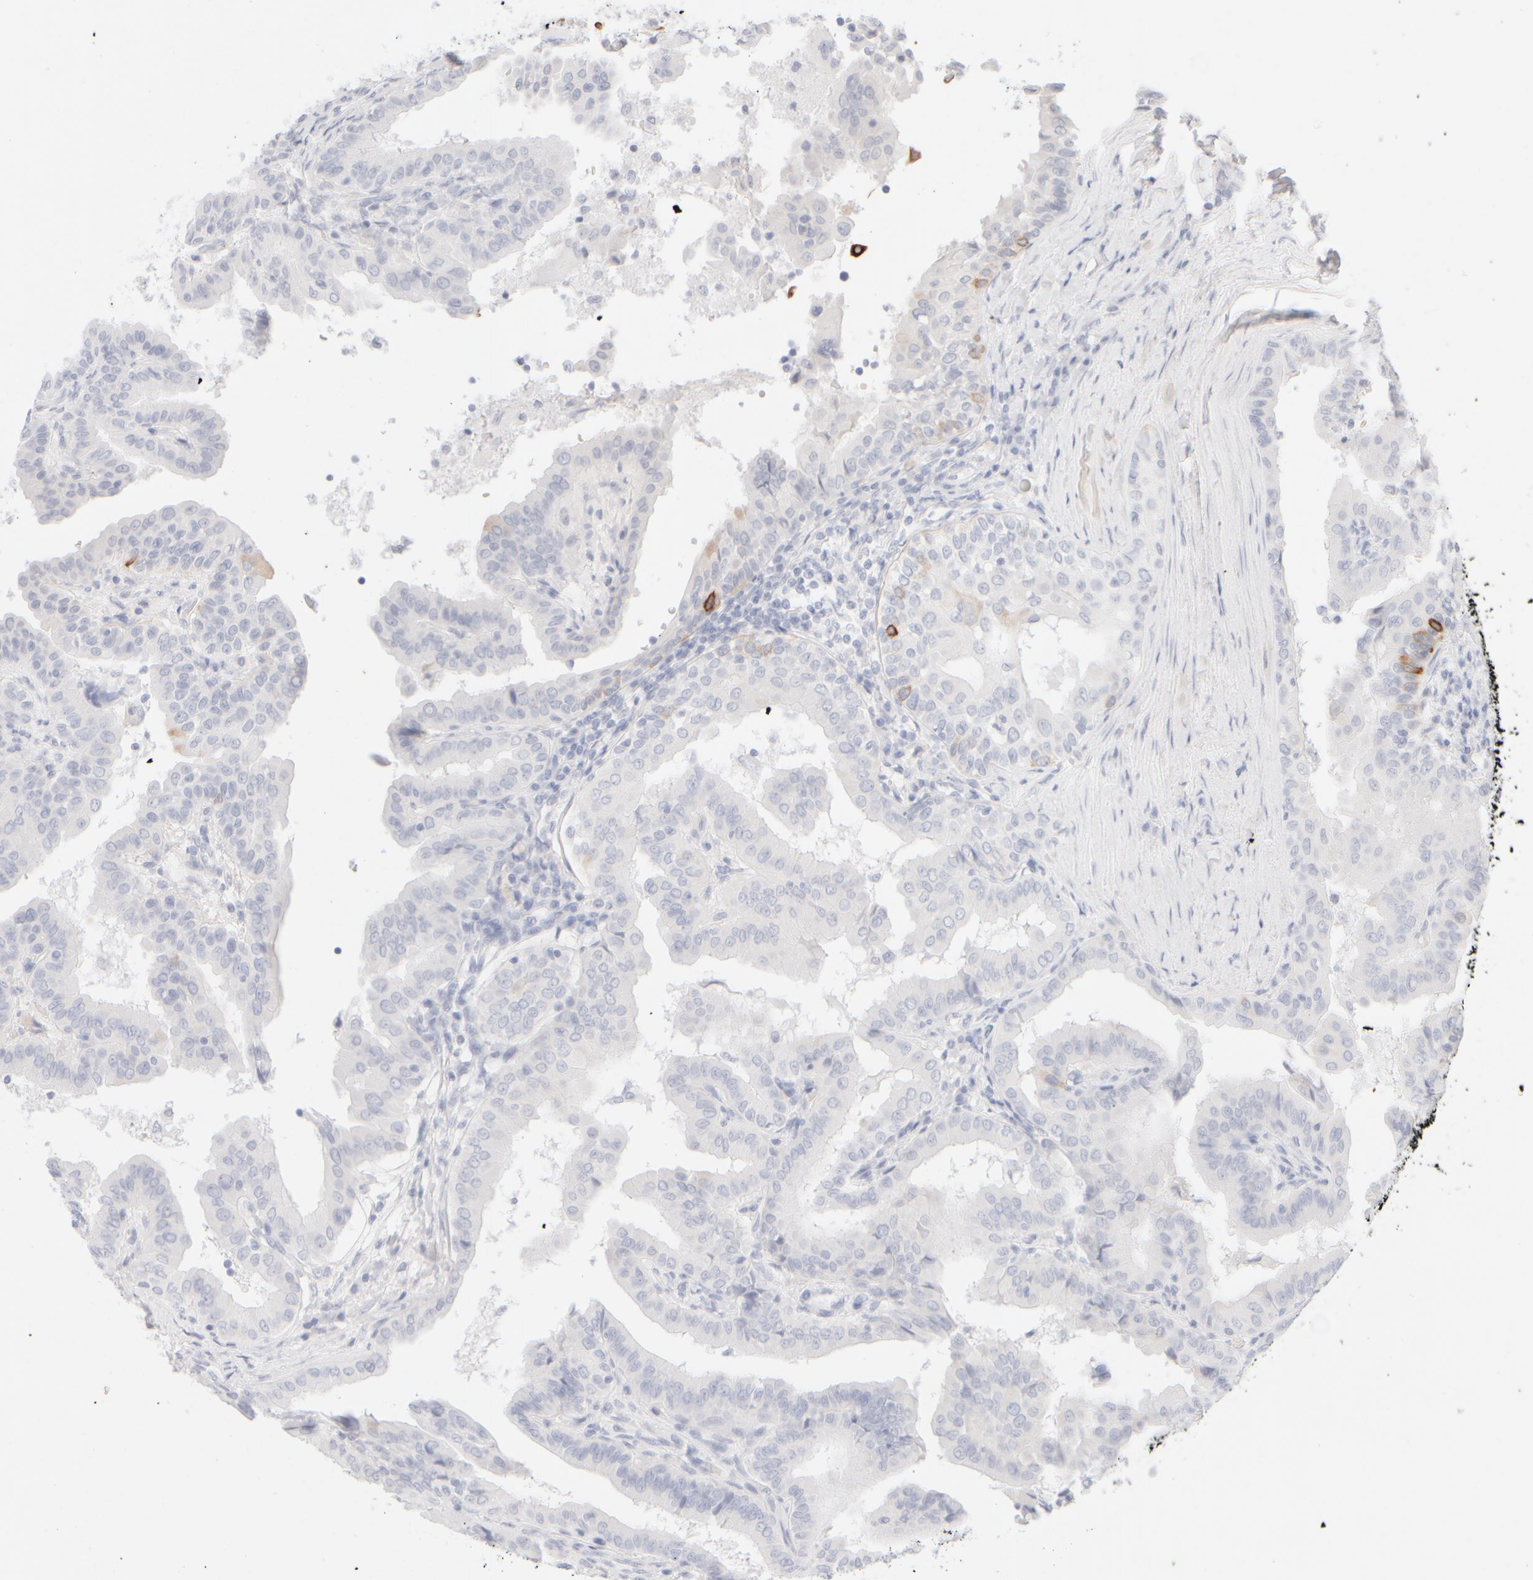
{"staining": {"intensity": "negative", "quantity": "none", "location": "none"}, "tissue": "thyroid cancer", "cell_type": "Tumor cells", "image_type": "cancer", "snomed": [{"axis": "morphology", "description": "Papillary adenocarcinoma, NOS"}, {"axis": "topography", "description": "Thyroid gland"}], "caption": "Immunohistochemistry (IHC) of thyroid cancer demonstrates no expression in tumor cells.", "gene": "KRT15", "patient": {"sex": "male", "age": 33}}